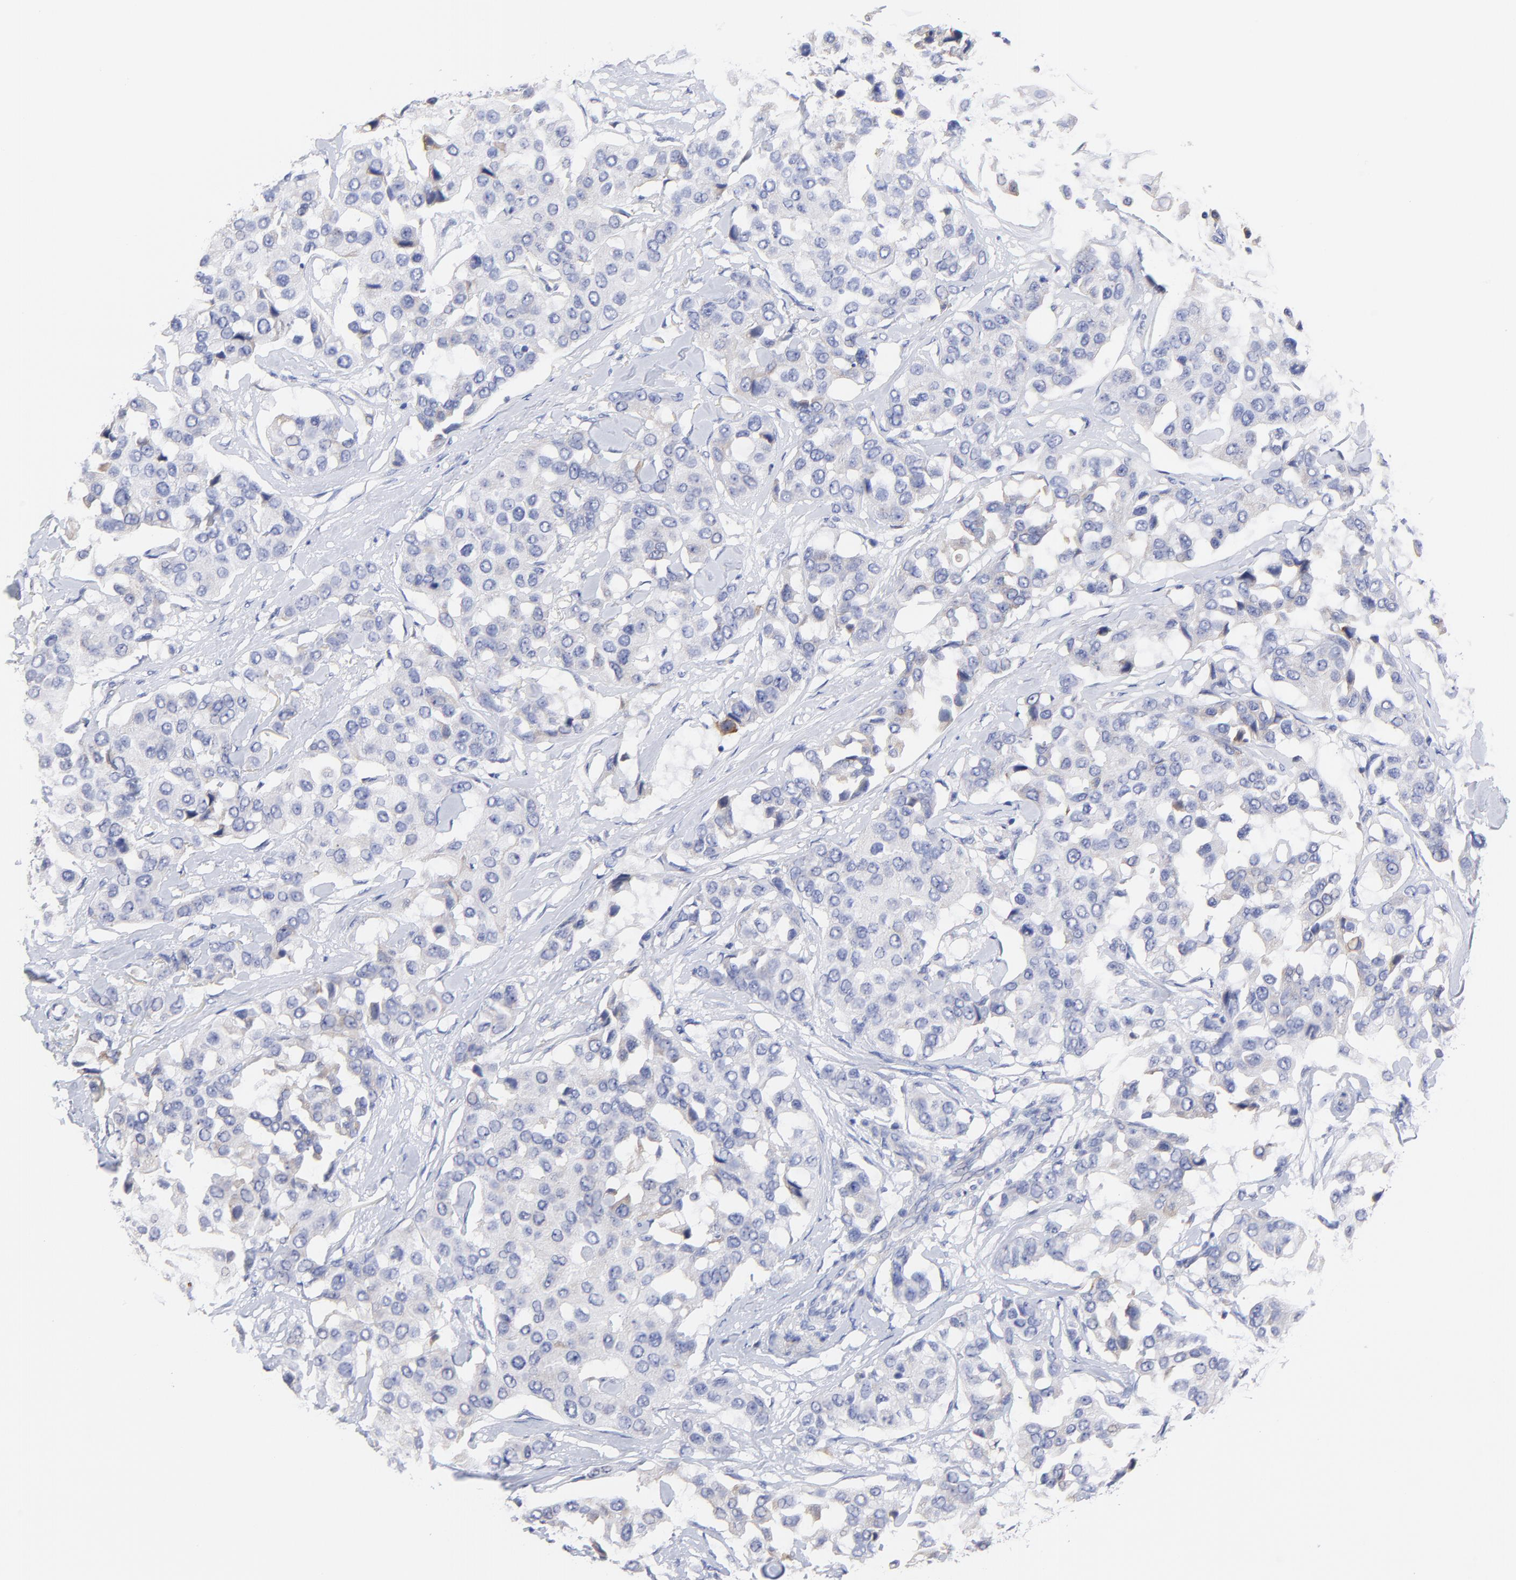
{"staining": {"intensity": "weak", "quantity": "<25%", "location": "cytoplasmic/membranous"}, "tissue": "breast cancer", "cell_type": "Tumor cells", "image_type": "cancer", "snomed": [{"axis": "morphology", "description": "Duct carcinoma"}, {"axis": "topography", "description": "Breast"}], "caption": "Immunohistochemistry (IHC) photomicrograph of neoplastic tissue: human breast cancer (infiltrating ductal carcinoma) stained with DAB (3,3'-diaminobenzidine) shows no significant protein staining in tumor cells. (DAB IHC with hematoxylin counter stain).", "gene": "LAX1", "patient": {"sex": "female", "age": 80}}